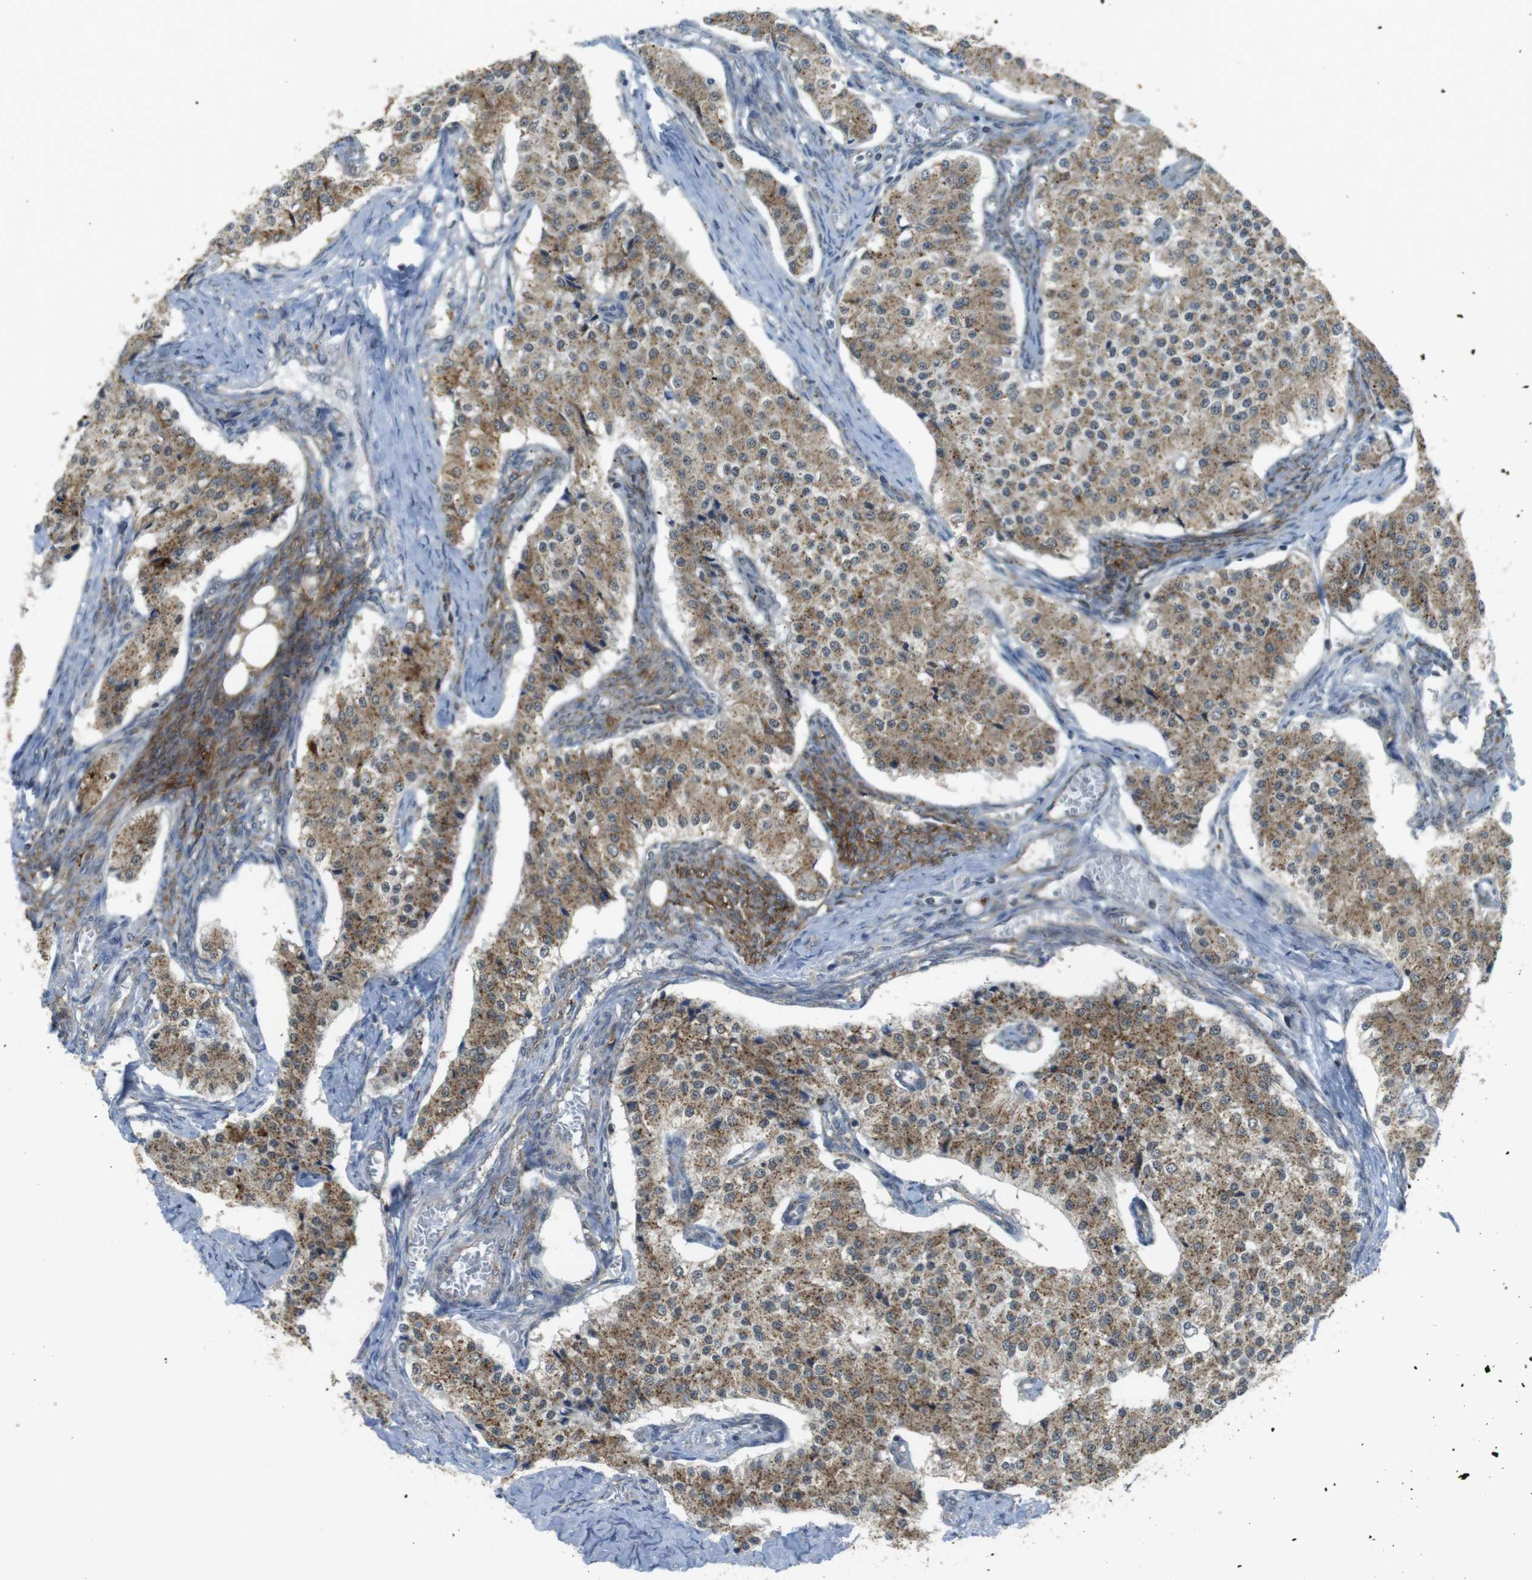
{"staining": {"intensity": "moderate", "quantity": ">75%", "location": "cytoplasmic/membranous"}, "tissue": "carcinoid", "cell_type": "Tumor cells", "image_type": "cancer", "snomed": [{"axis": "morphology", "description": "Carcinoid, malignant, NOS"}, {"axis": "topography", "description": "Colon"}], "caption": "Carcinoid (malignant) was stained to show a protein in brown. There is medium levels of moderate cytoplasmic/membranous staining in approximately >75% of tumor cells.", "gene": "BRI3BP", "patient": {"sex": "female", "age": 52}}